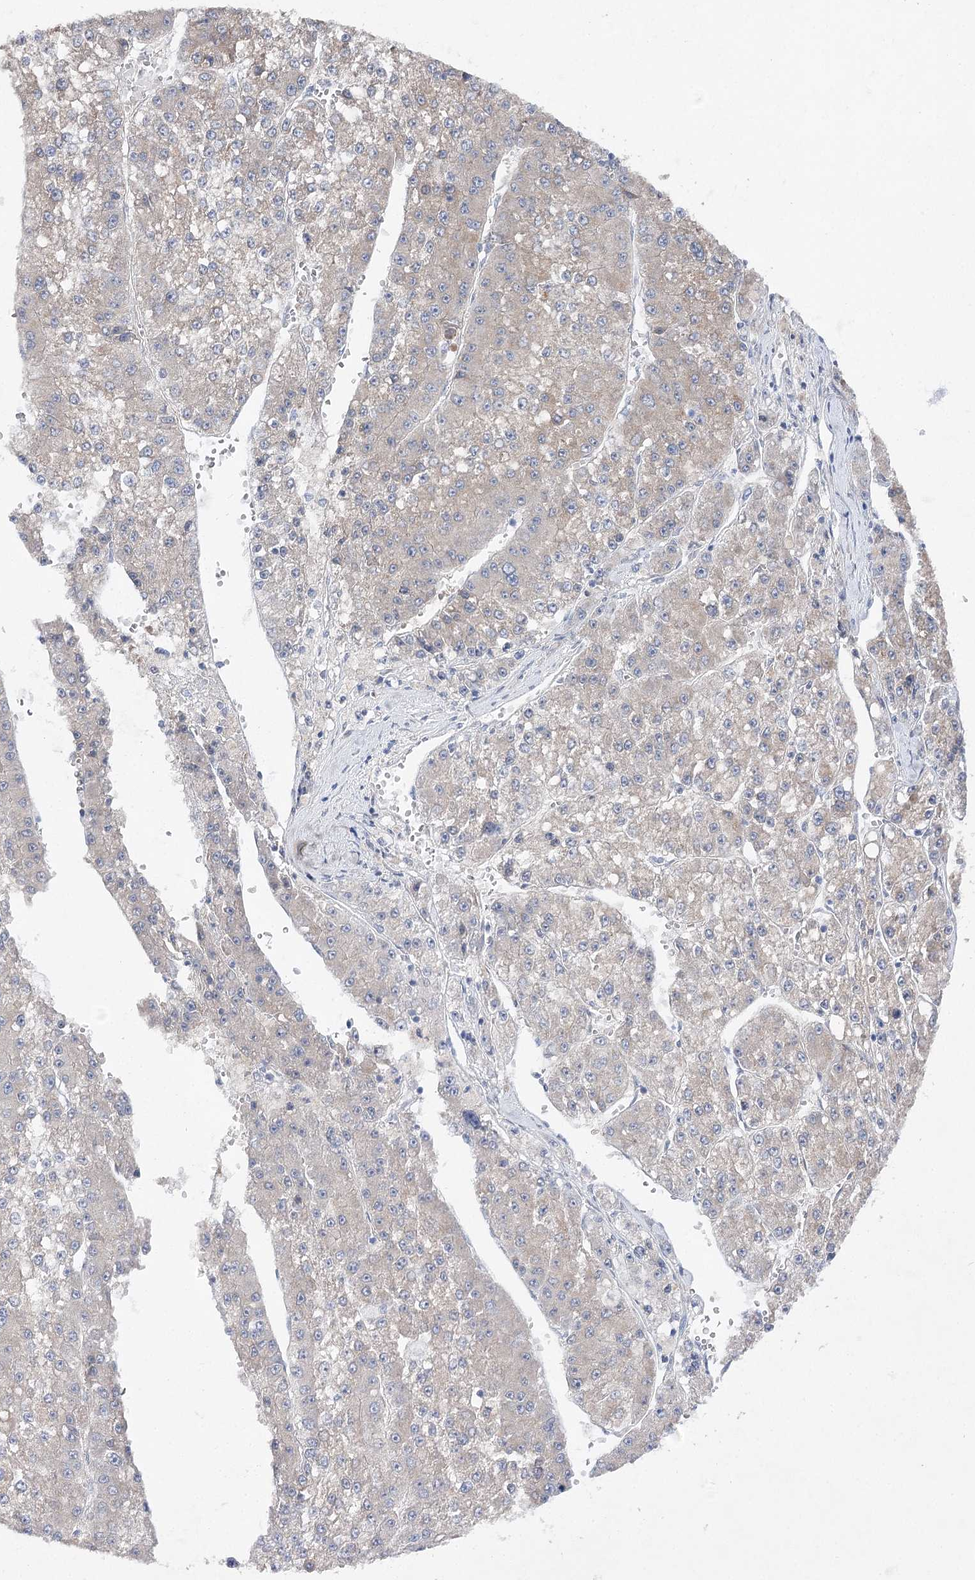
{"staining": {"intensity": "negative", "quantity": "none", "location": "none"}, "tissue": "liver cancer", "cell_type": "Tumor cells", "image_type": "cancer", "snomed": [{"axis": "morphology", "description": "Carcinoma, Hepatocellular, NOS"}, {"axis": "topography", "description": "Liver"}], "caption": "Liver cancer was stained to show a protein in brown. There is no significant positivity in tumor cells.", "gene": "LRRC14B", "patient": {"sex": "female", "age": 73}}